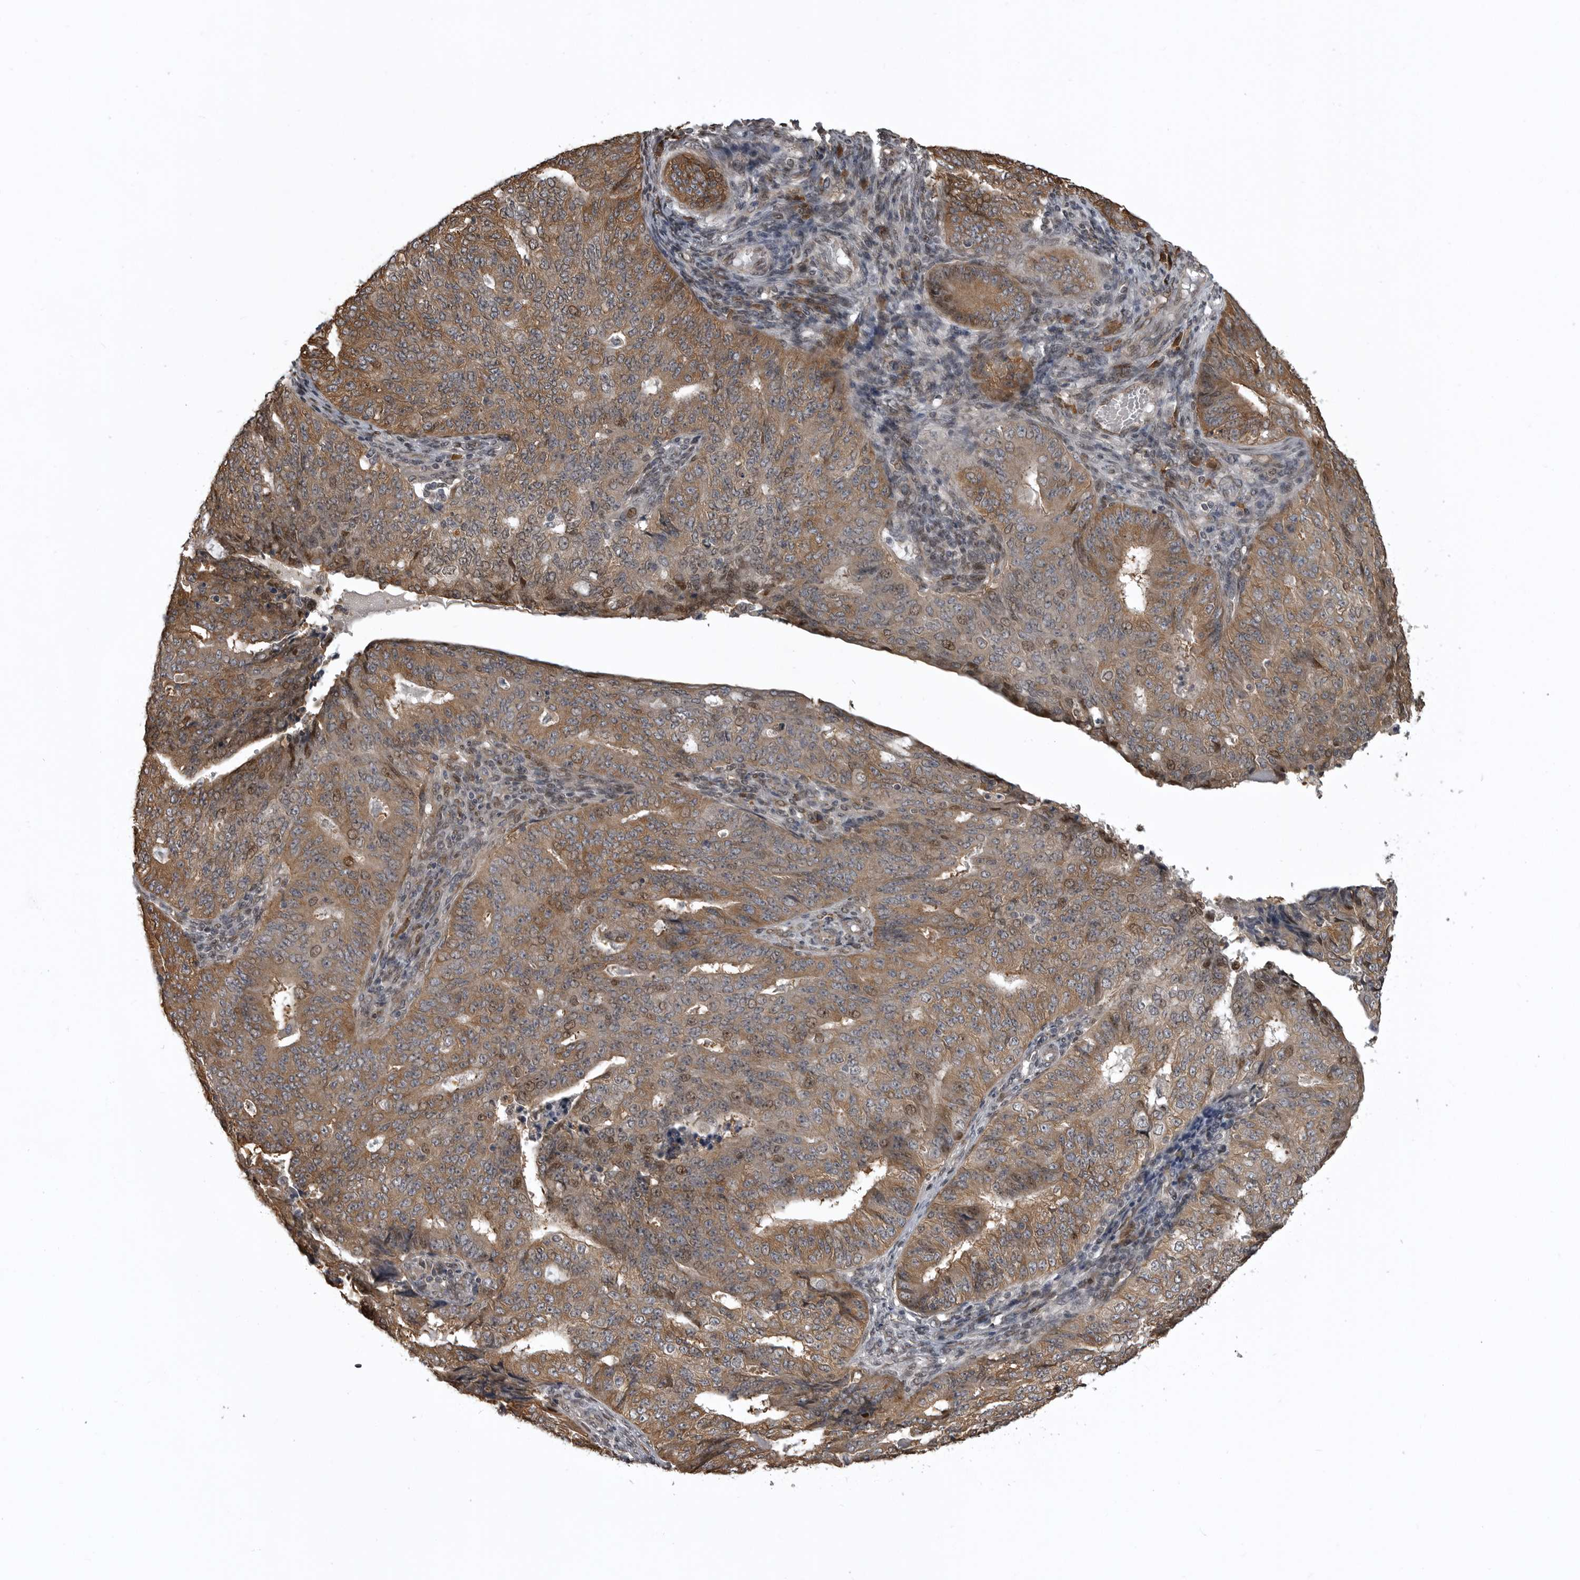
{"staining": {"intensity": "moderate", "quantity": ">75%", "location": "cytoplasmic/membranous"}, "tissue": "endometrial cancer", "cell_type": "Tumor cells", "image_type": "cancer", "snomed": [{"axis": "morphology", "description": "Adenocarcinoma, NOS"}, {"axis": "topography", "description": "Endometrium"}], "caption": "Immunohistochemical staining of endometrial cancer demonstrates medium levels of moderate cytoplasmic/membranous expression in about >75% of tumor cells.", "gene": "SNX16", "patient": {"sex": "female", "age": 32}}